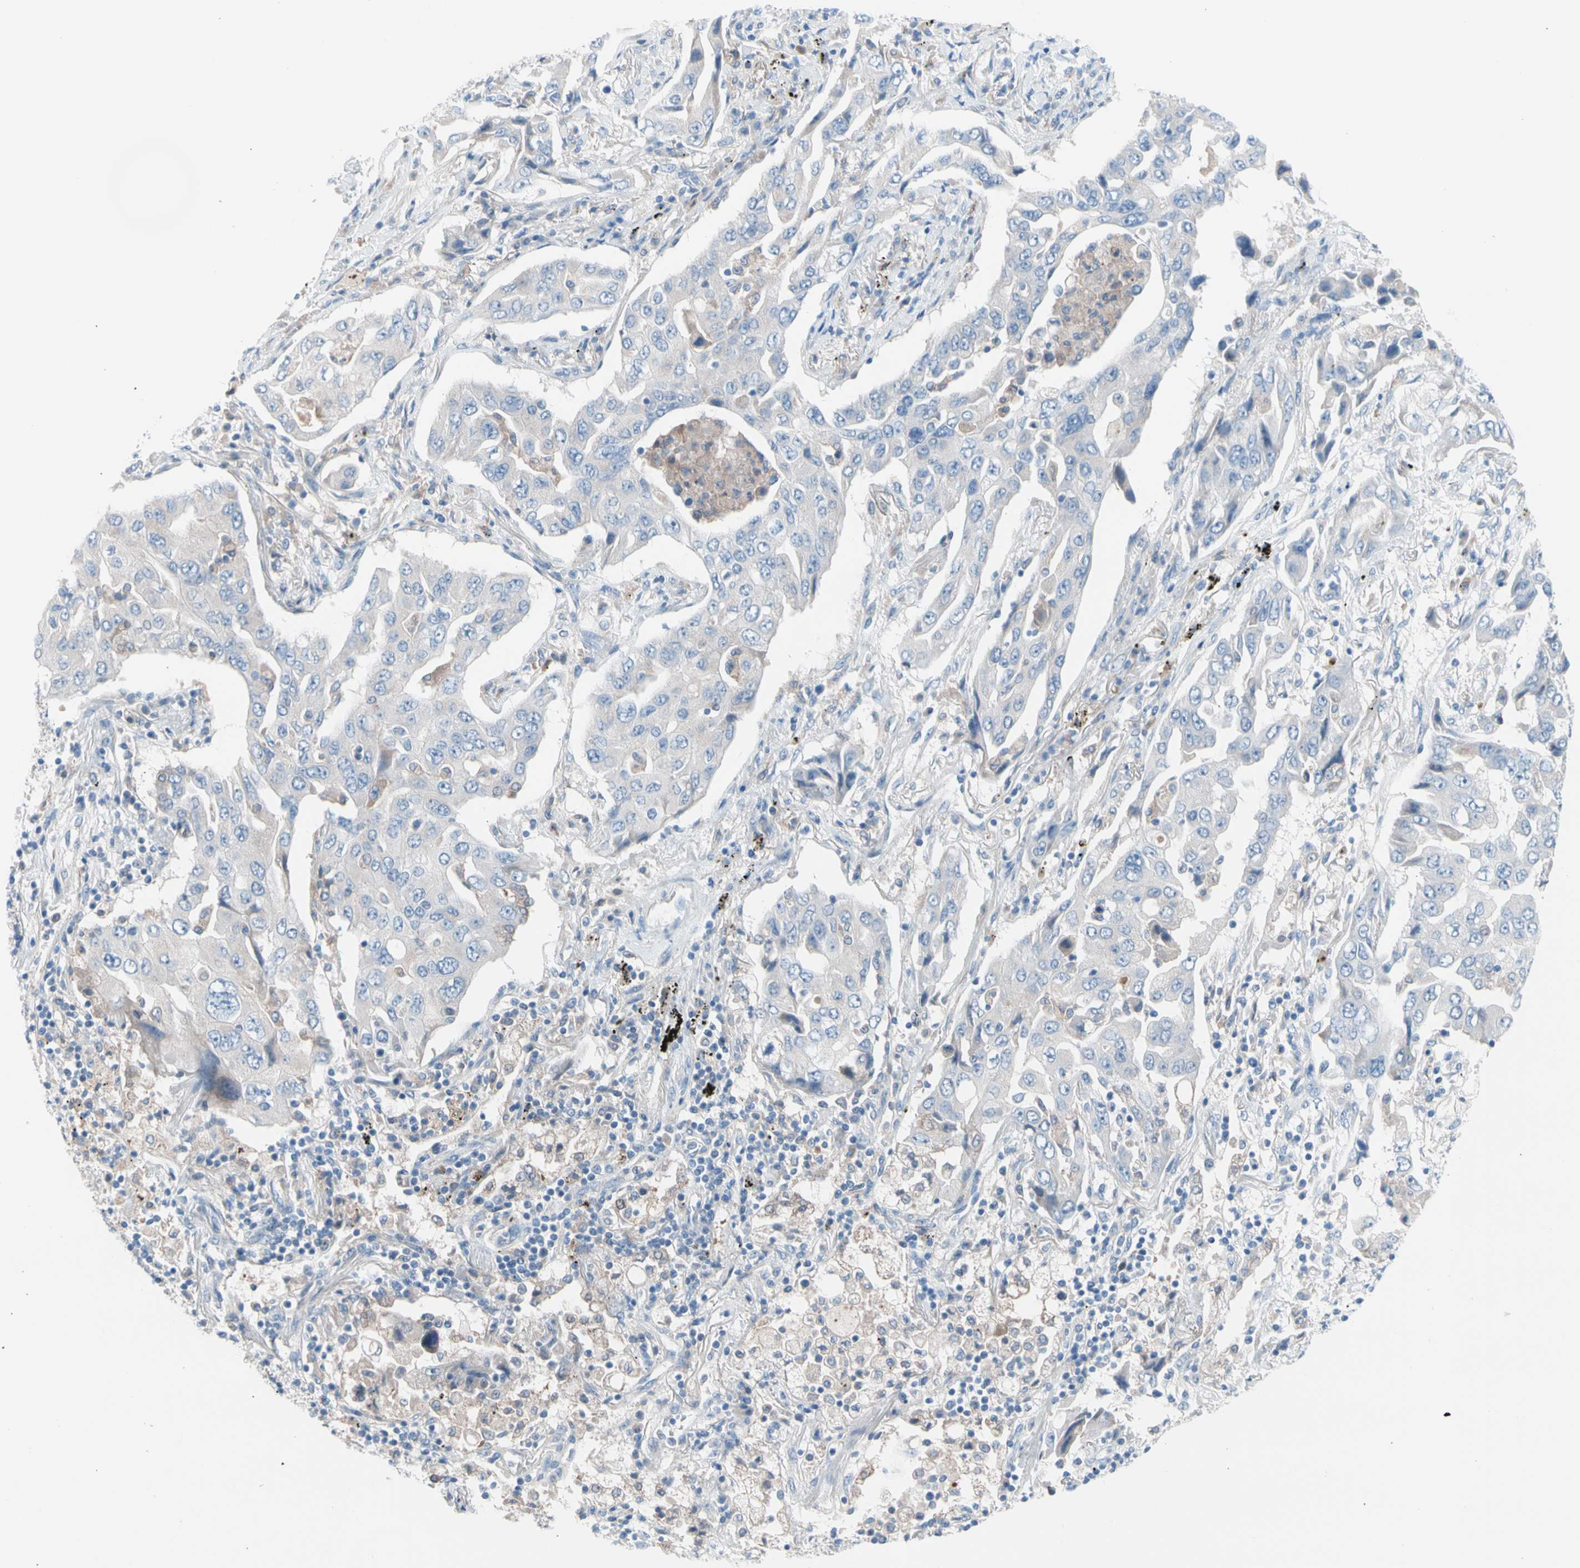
{"staining": {"intensity": "weak", "quantity": "<25%", "location": "cytoplasmic/membranous"}, "tissue": "lung cancer", "cell_type": "Tumor cells", "image_type": "cancer", "snomed": [{"axis": "morphology", "description": "Adenocarcinoma, NOS"}, {"axis": "topography", "description": "Lung"}], "caption": "An immunohistochemistry (IHC) image of lung cancer (adenocarcinoma) is shown. There is no staining in tumor cells of lung cancer (adenocarcinoma).", "gene": "CASQ1", "patient": {"sex": "female", "age": 65}}